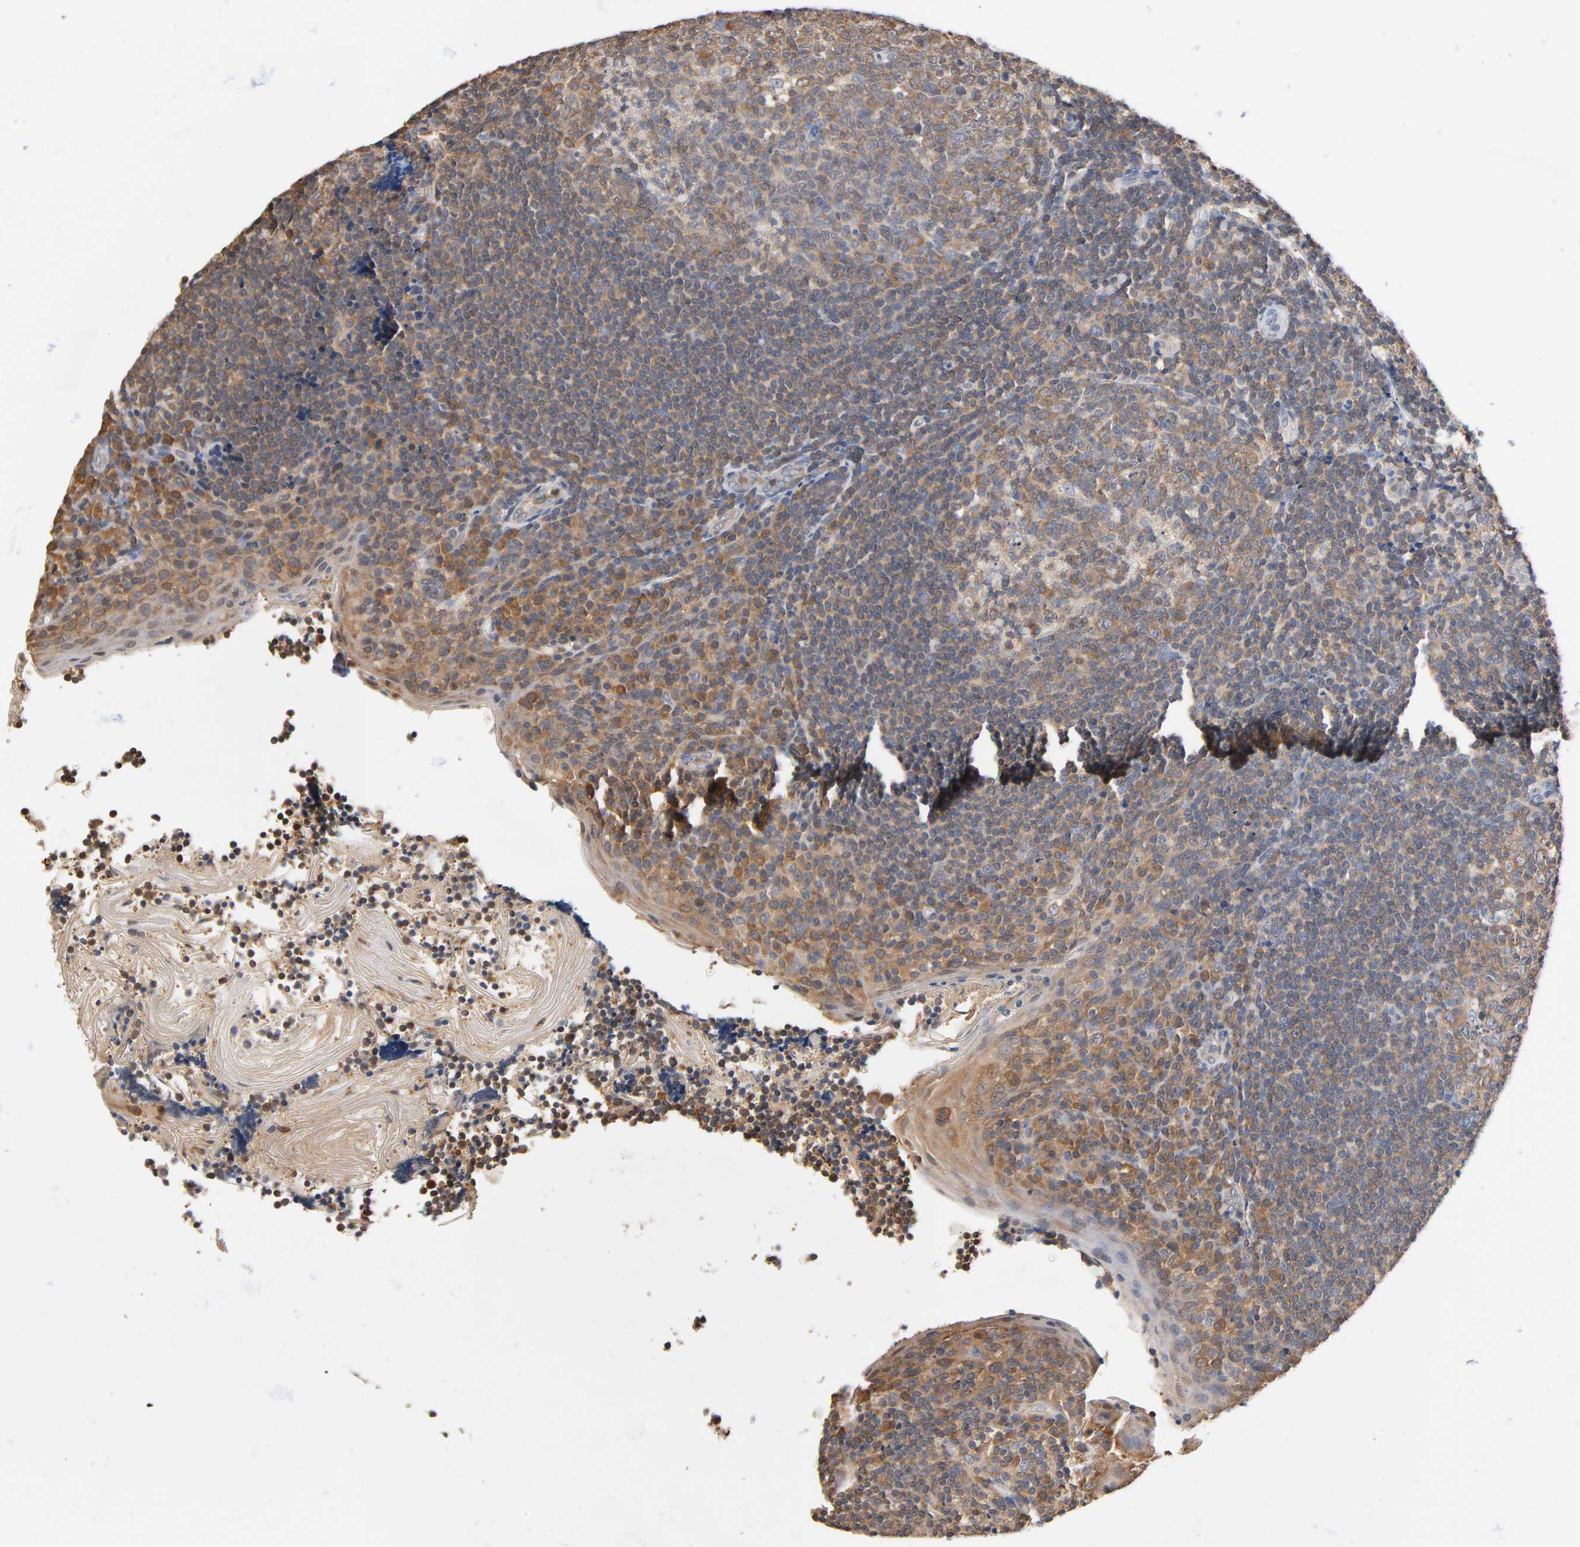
{"staining": {"intensity": "moderate", "quantity": ">75%", "location": "cytoplasmic/membranous"}, "tissue": "tonsil", "cell_type": "Germinal center cells", "image_type": "normal", "snomed": [{"axis": "morphology", "description": "Normal tissue, NOS"}, {"axis": "topography", "description": "Tonsil"}], "caption": "Immunohistochemistry micrograph of benign tonsil: human tonsil stained using immunohistochemistry (IHC) reveals medium levels of moderate protein expression localized specifically in the cytoplasmic/membranous of germinal center cells, appearing as a cytoplasmic/membranous brown color.", "gene": "ALDOA", "patient": {"sex": "male", "age": 31}}